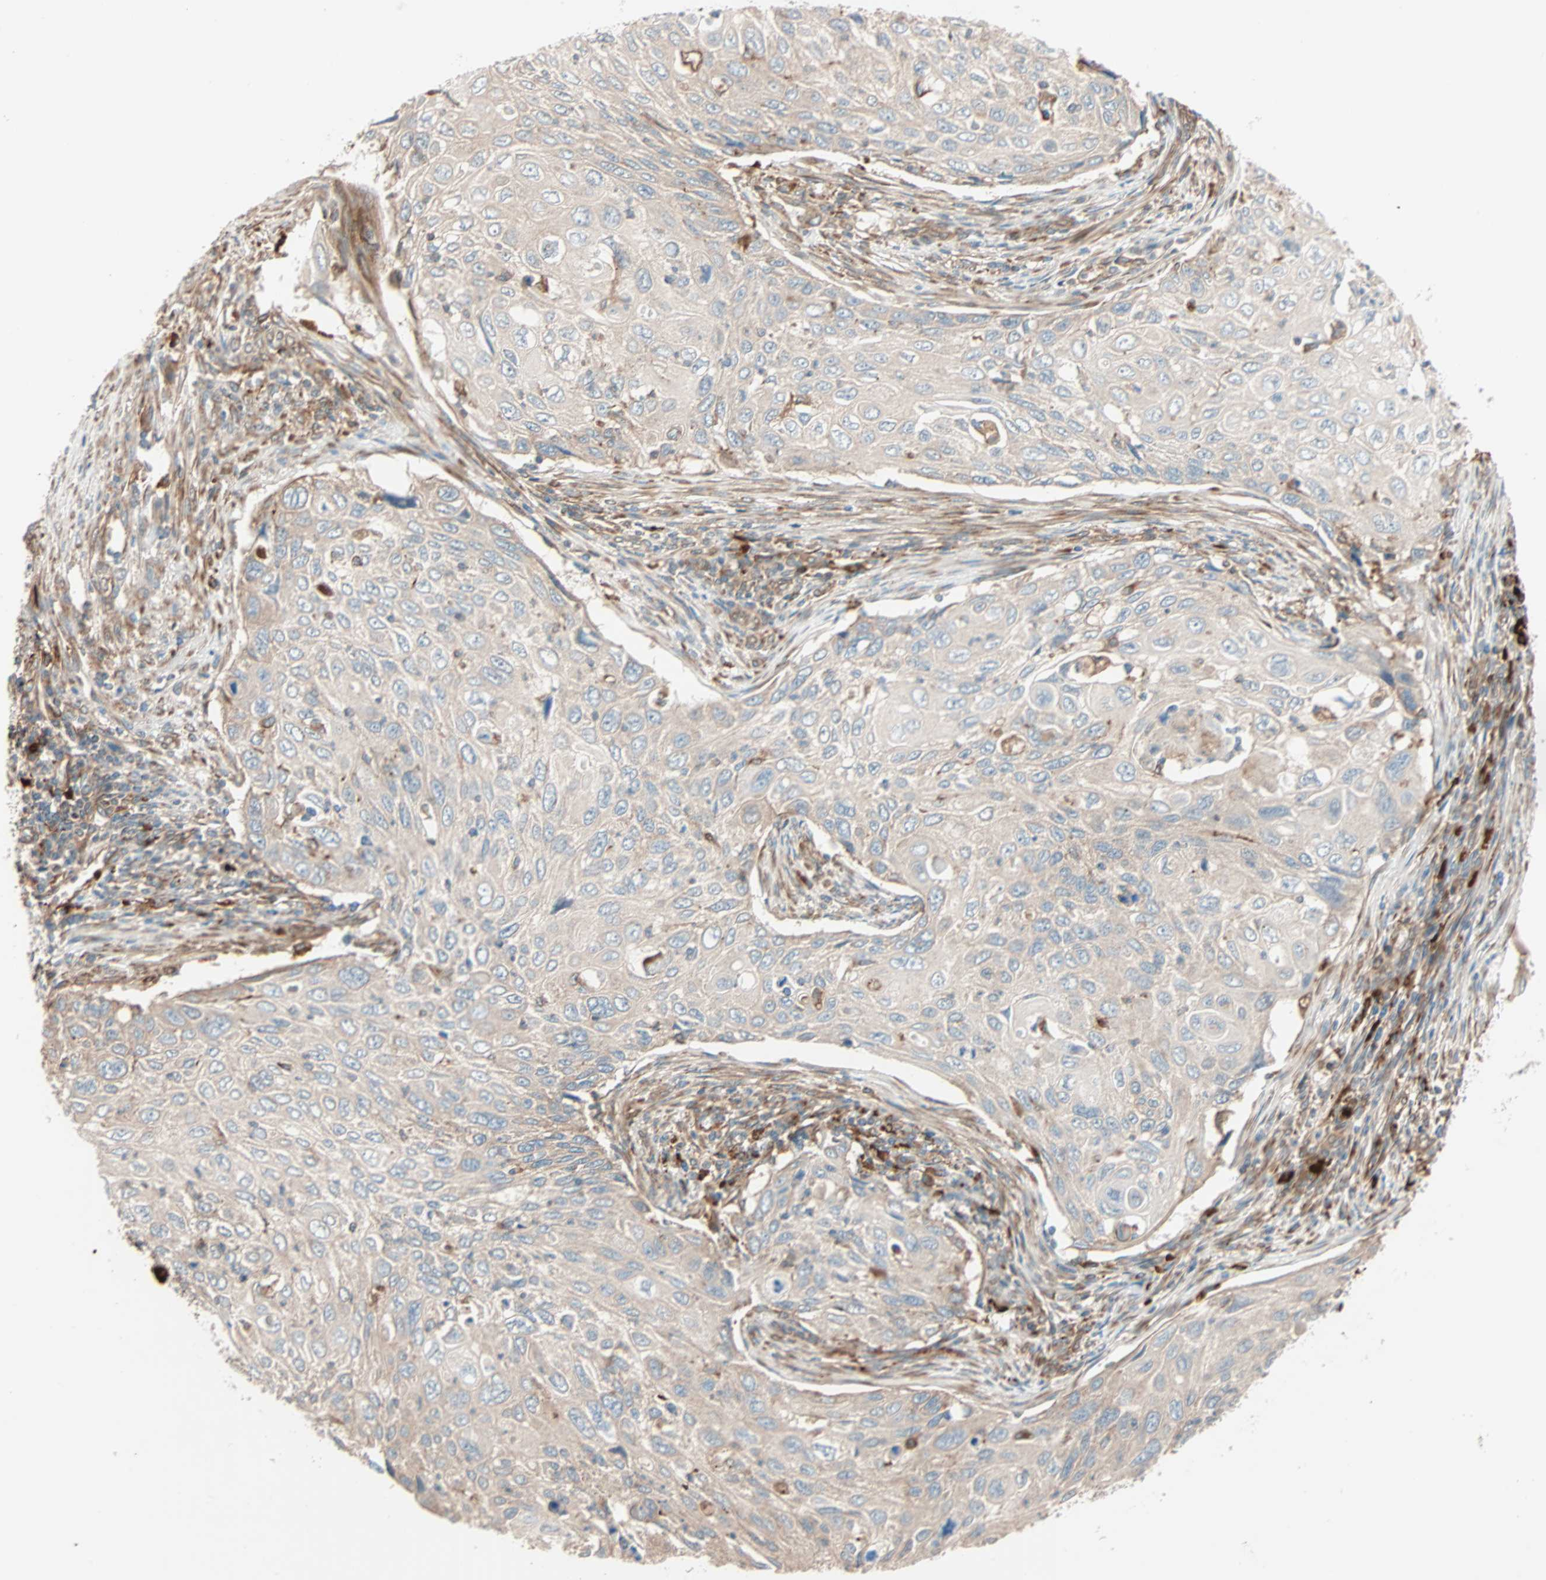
{"staining": {"intensity": "weak", "quantity": ">75%", "location": "cytoplasmic/membranous"}, "tissue": "cervical cancer", "cell_type": "Tumor cells", "image_type": "cancer", "snomed": [{"axis": "morphology", "description": "Squamous cell carcinoma, NOS"}, {"axis": "topography", "description": "Cervix"}], "caption": "Squamous cell carcinoma (cervical) was stained to show a protein in brown. There is low levels of weak cytoplasmic/membranous positivity in about >75% of tumor cells. The protein is shown in brown color, while the nuclei are stained blue.", "gene": "PHYH", "patient": {"sex": "female", "age": 70}}